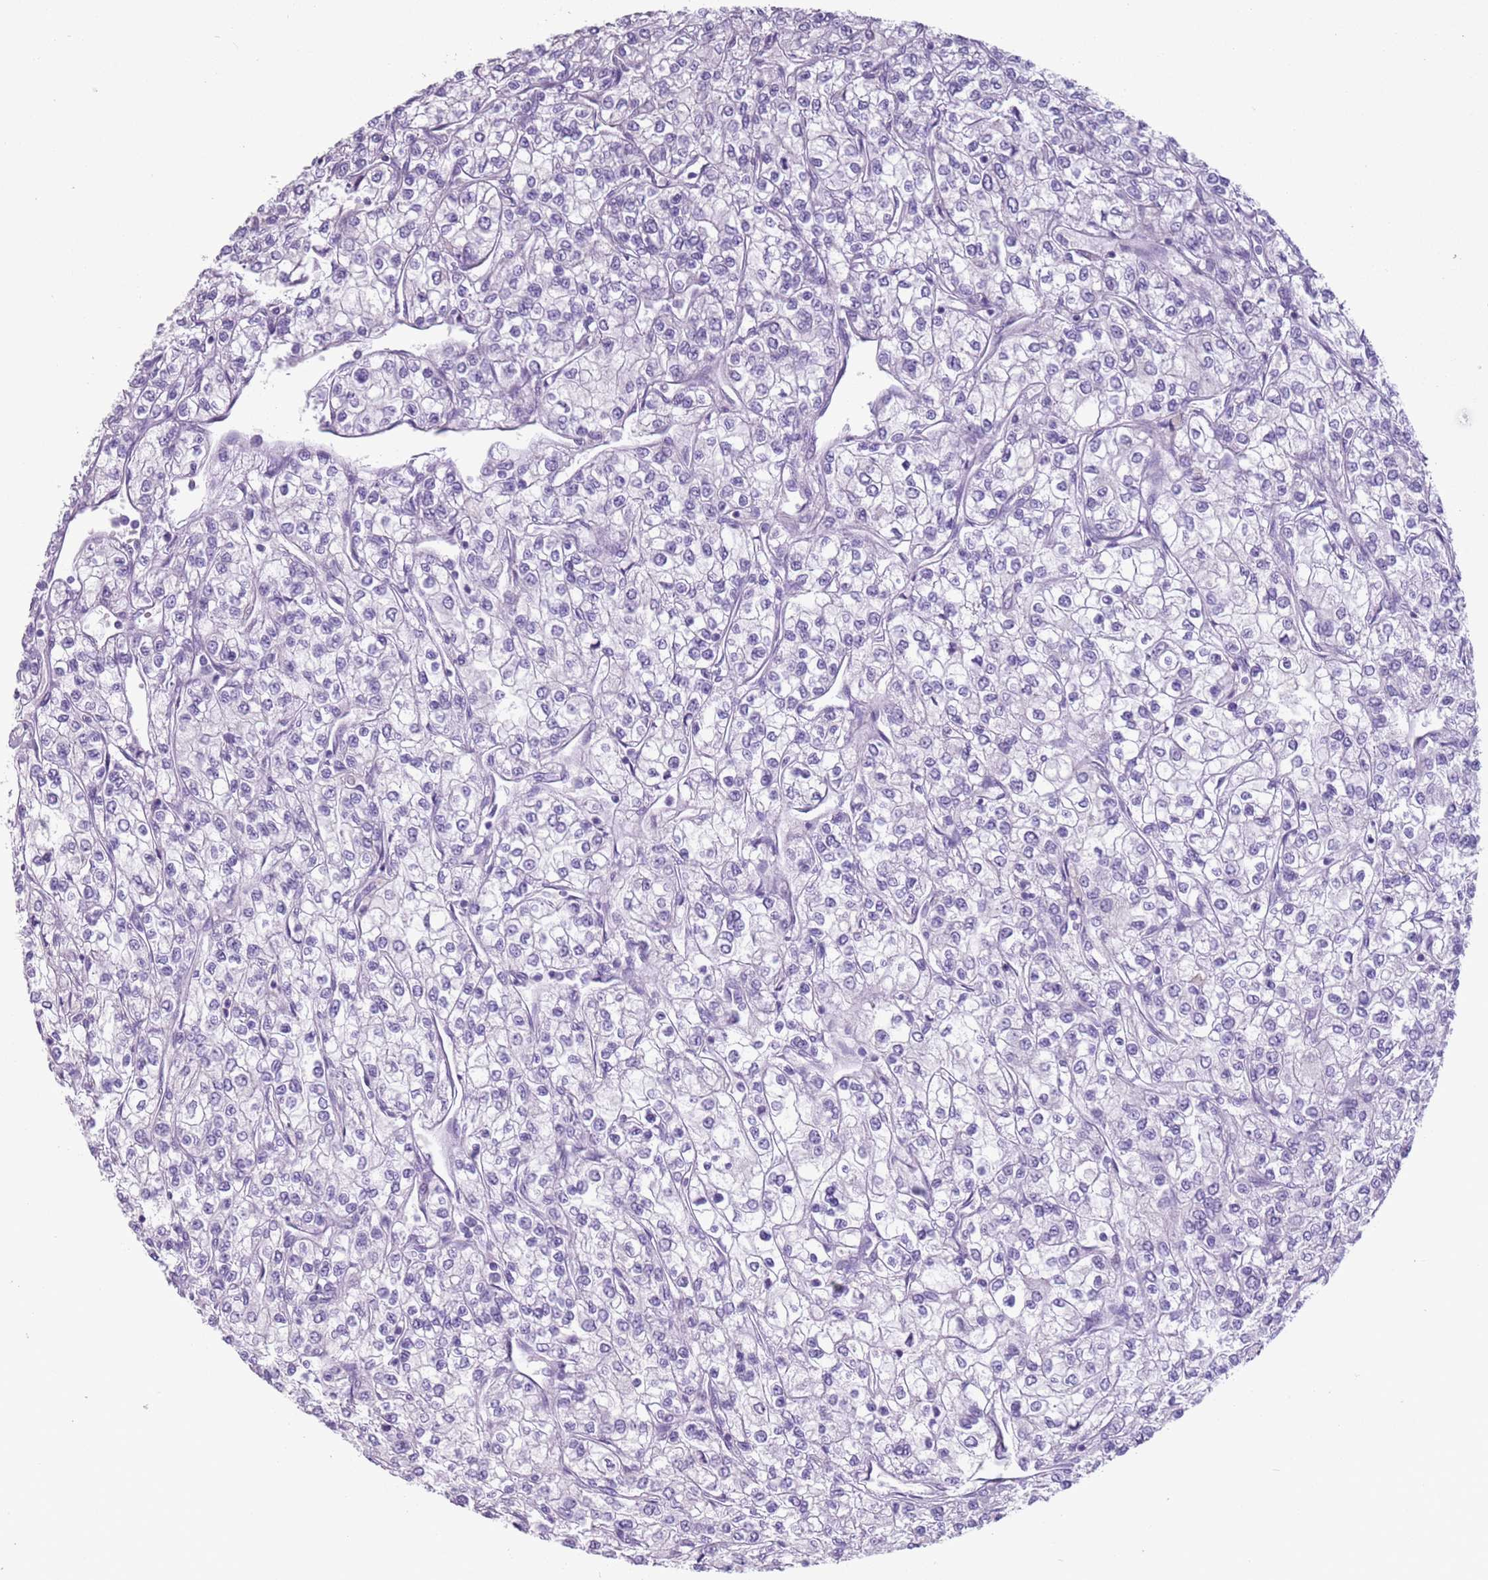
{"staining": {"intensity": "negative", "quantity": "none", "location": "none"}, "tissue": "renal cancer", "cell_type": "Tumor cells", "image_type": "cancer", "snomed": [{"axis": "morphology", "description": "Adenocarcinoma, NOS"}, {"axis": "topography", "description": "Kidney"}], "caption": "Immunohistochemistry (IHC) photomicrograph of renal cancer (adenocarcinoma) stained for a protein (brown), which demonstrates no staining in tumor cells. Brightfield microscopy of immunohistochemistry (IHC) stained with DAB (brown) and hematoxylin (blue), captured at high magnification.", "gene": "HYOU1", "patient": {"sex": "male", "age": 80}}